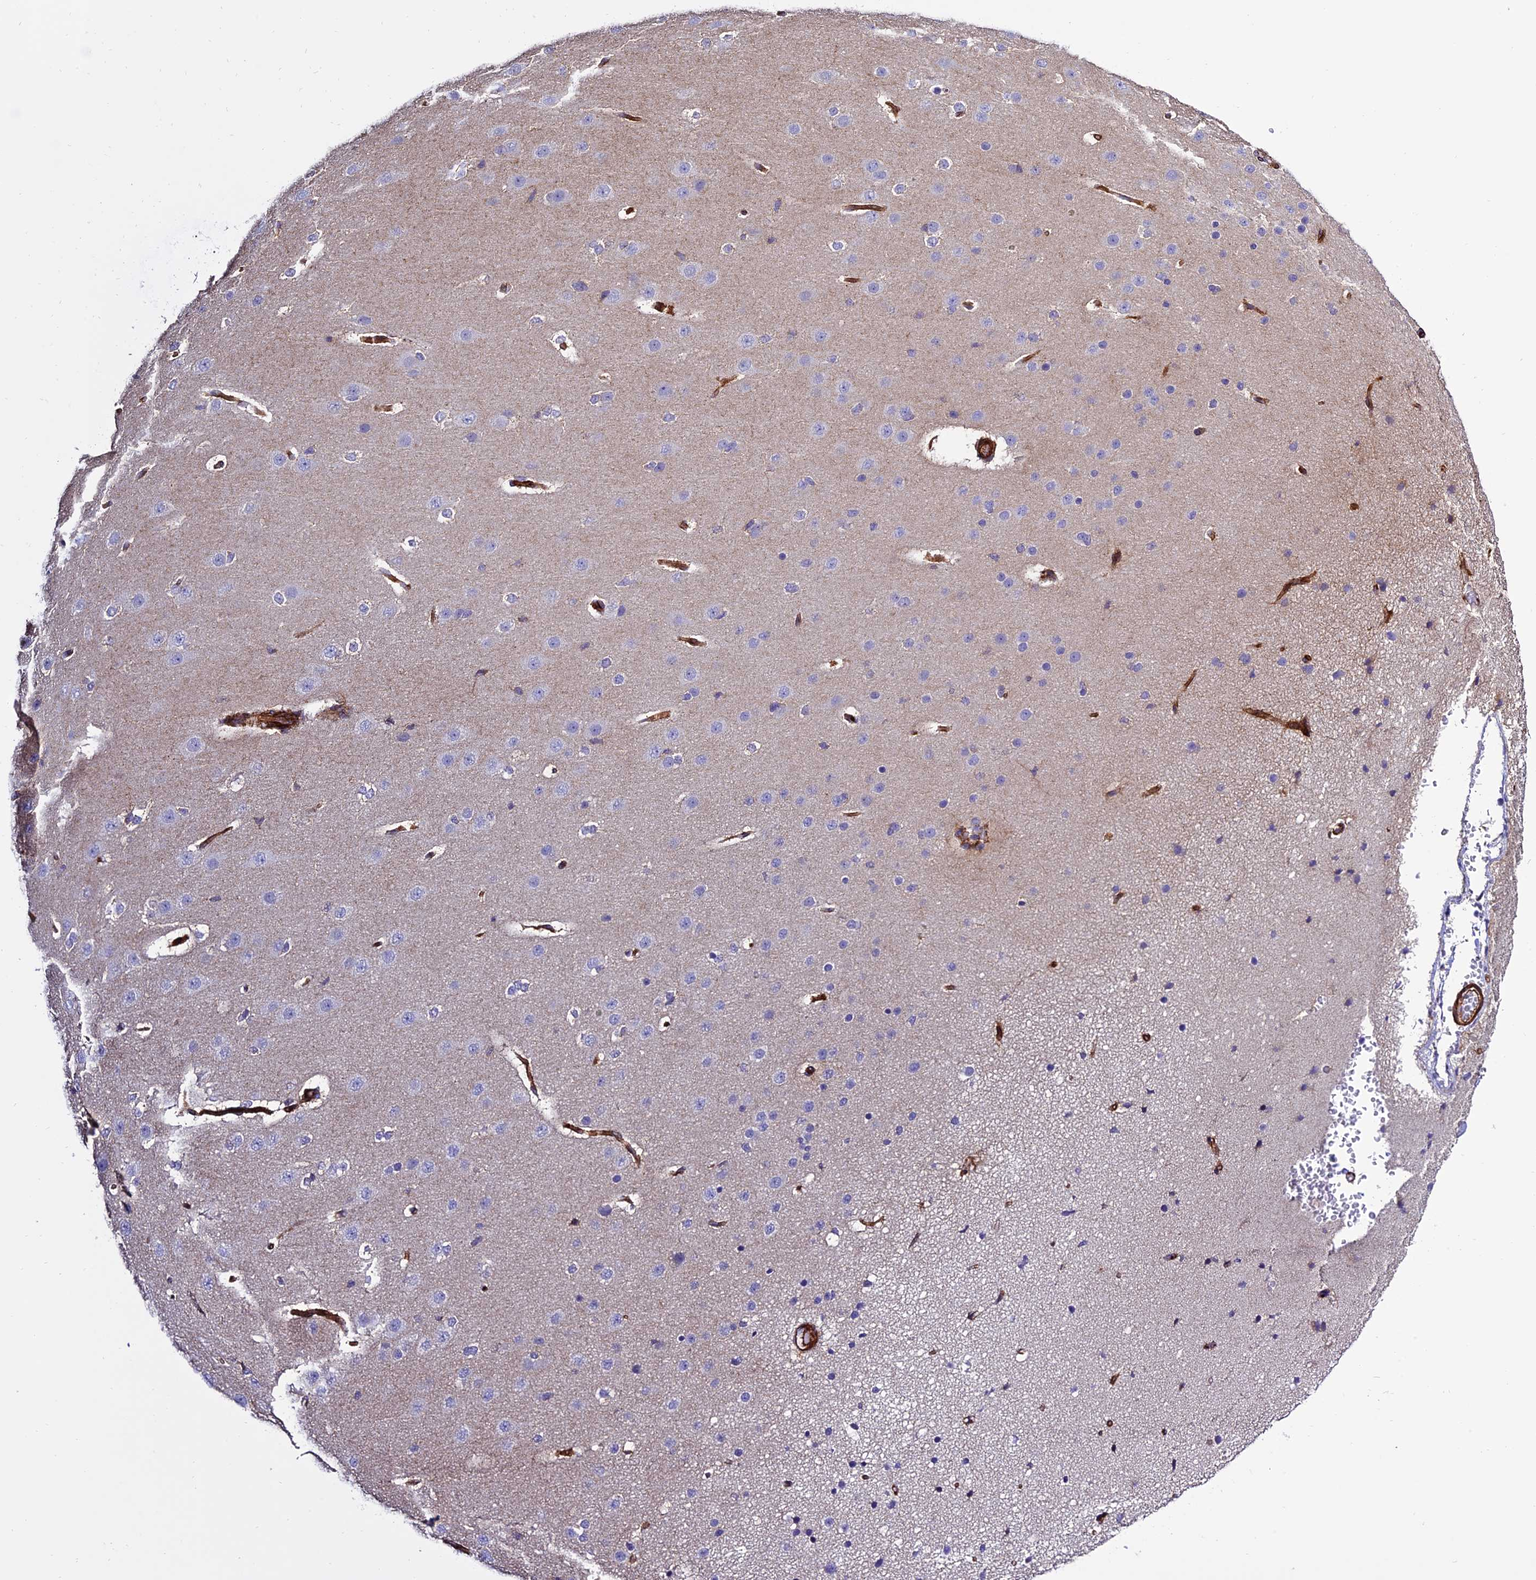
{"staining": {"intensity": "moderate", "quantity": ">75%", "location": "cytoplasmic/membranous"}, "tissue": "cerebral cortex", "cell_type": "Endothelial cells", "image_type": "normal", "snomed": [{"axis": "morphology", "description": "Normal tissue, NOS"}, {"axis": "morphology", "description": "Developmental malformation"}, {"axis": "topography", "description": "Cerebral cortex"}], "caption": "Cerebral cortex stained with DAB immunohistochemistry (IHC) reveals medium levels of moderate cytoplasmic/membranous expression in approximately >75% of endothelial cells. The staining is performed using DAB (3,3'-diaminobenzidine) brown chromogen to label protein expression. The nuclei are counter-stained blue using hematoxylin.", "gene": "REX1BD", "patient": {"sex": "female", "age": 30}}